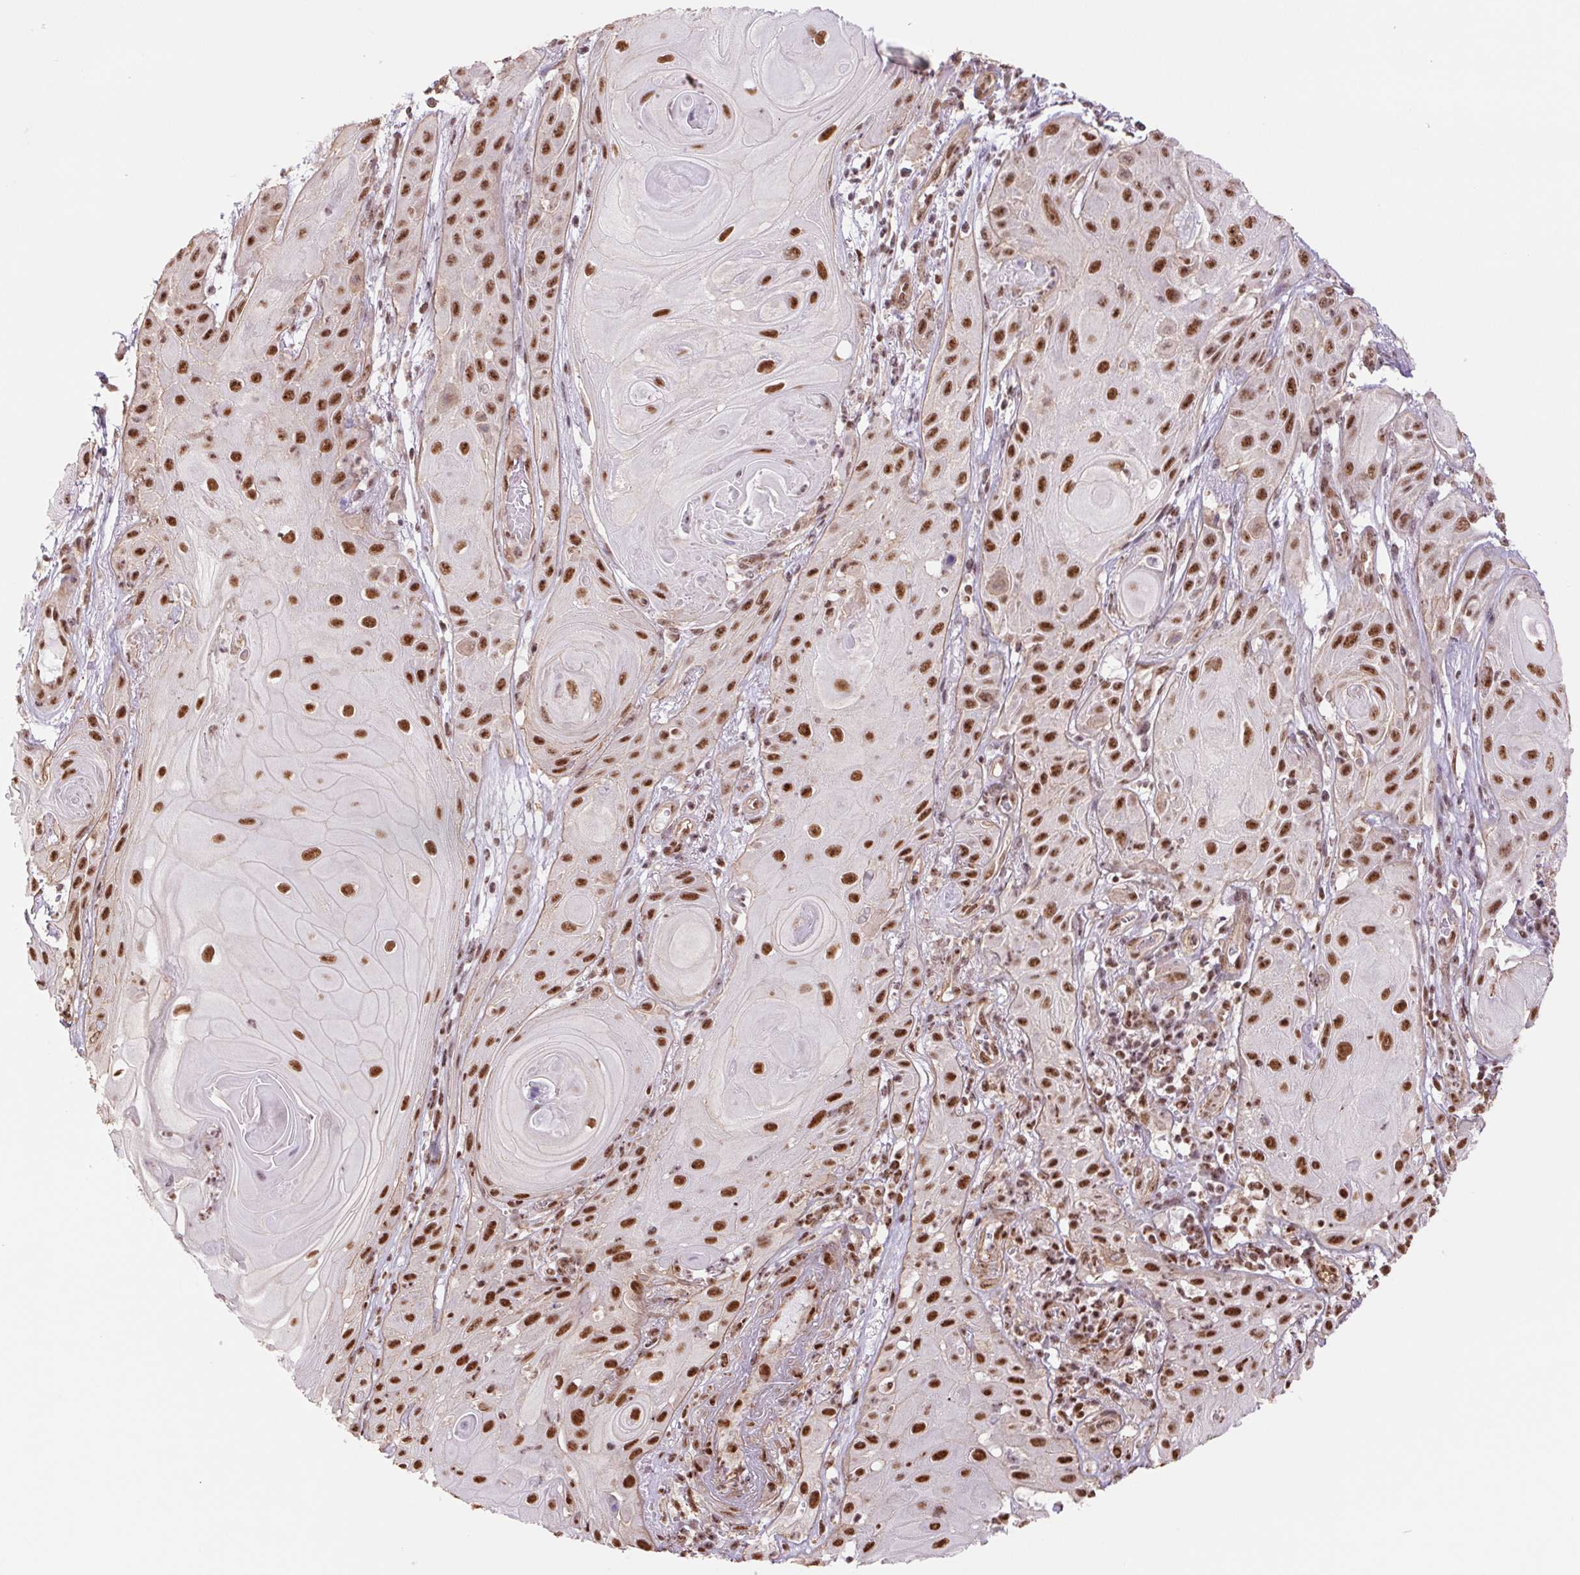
{"staining": {"intensity": "strong", "quantity": ">75%", "location": "nuclear"}, "tissue": "skin cancer", "cell_type": "Tumor cells", "image_type": "cancer", "snomed": [{"axis": "morphology", "description": "Squamous cell carcinoma, NOS"}, {"axis": "topography", "description": "Skin"}], "caption": "Strong nuclear protein expression is seen in about >75% of tumor cells in skin cancer (squamous cell carcinoma). The protein of interest is shown in brown color, while the nuclei are stained blue.", "gene": "CWC25", "patient": {"sex": "male", "age": 62}}